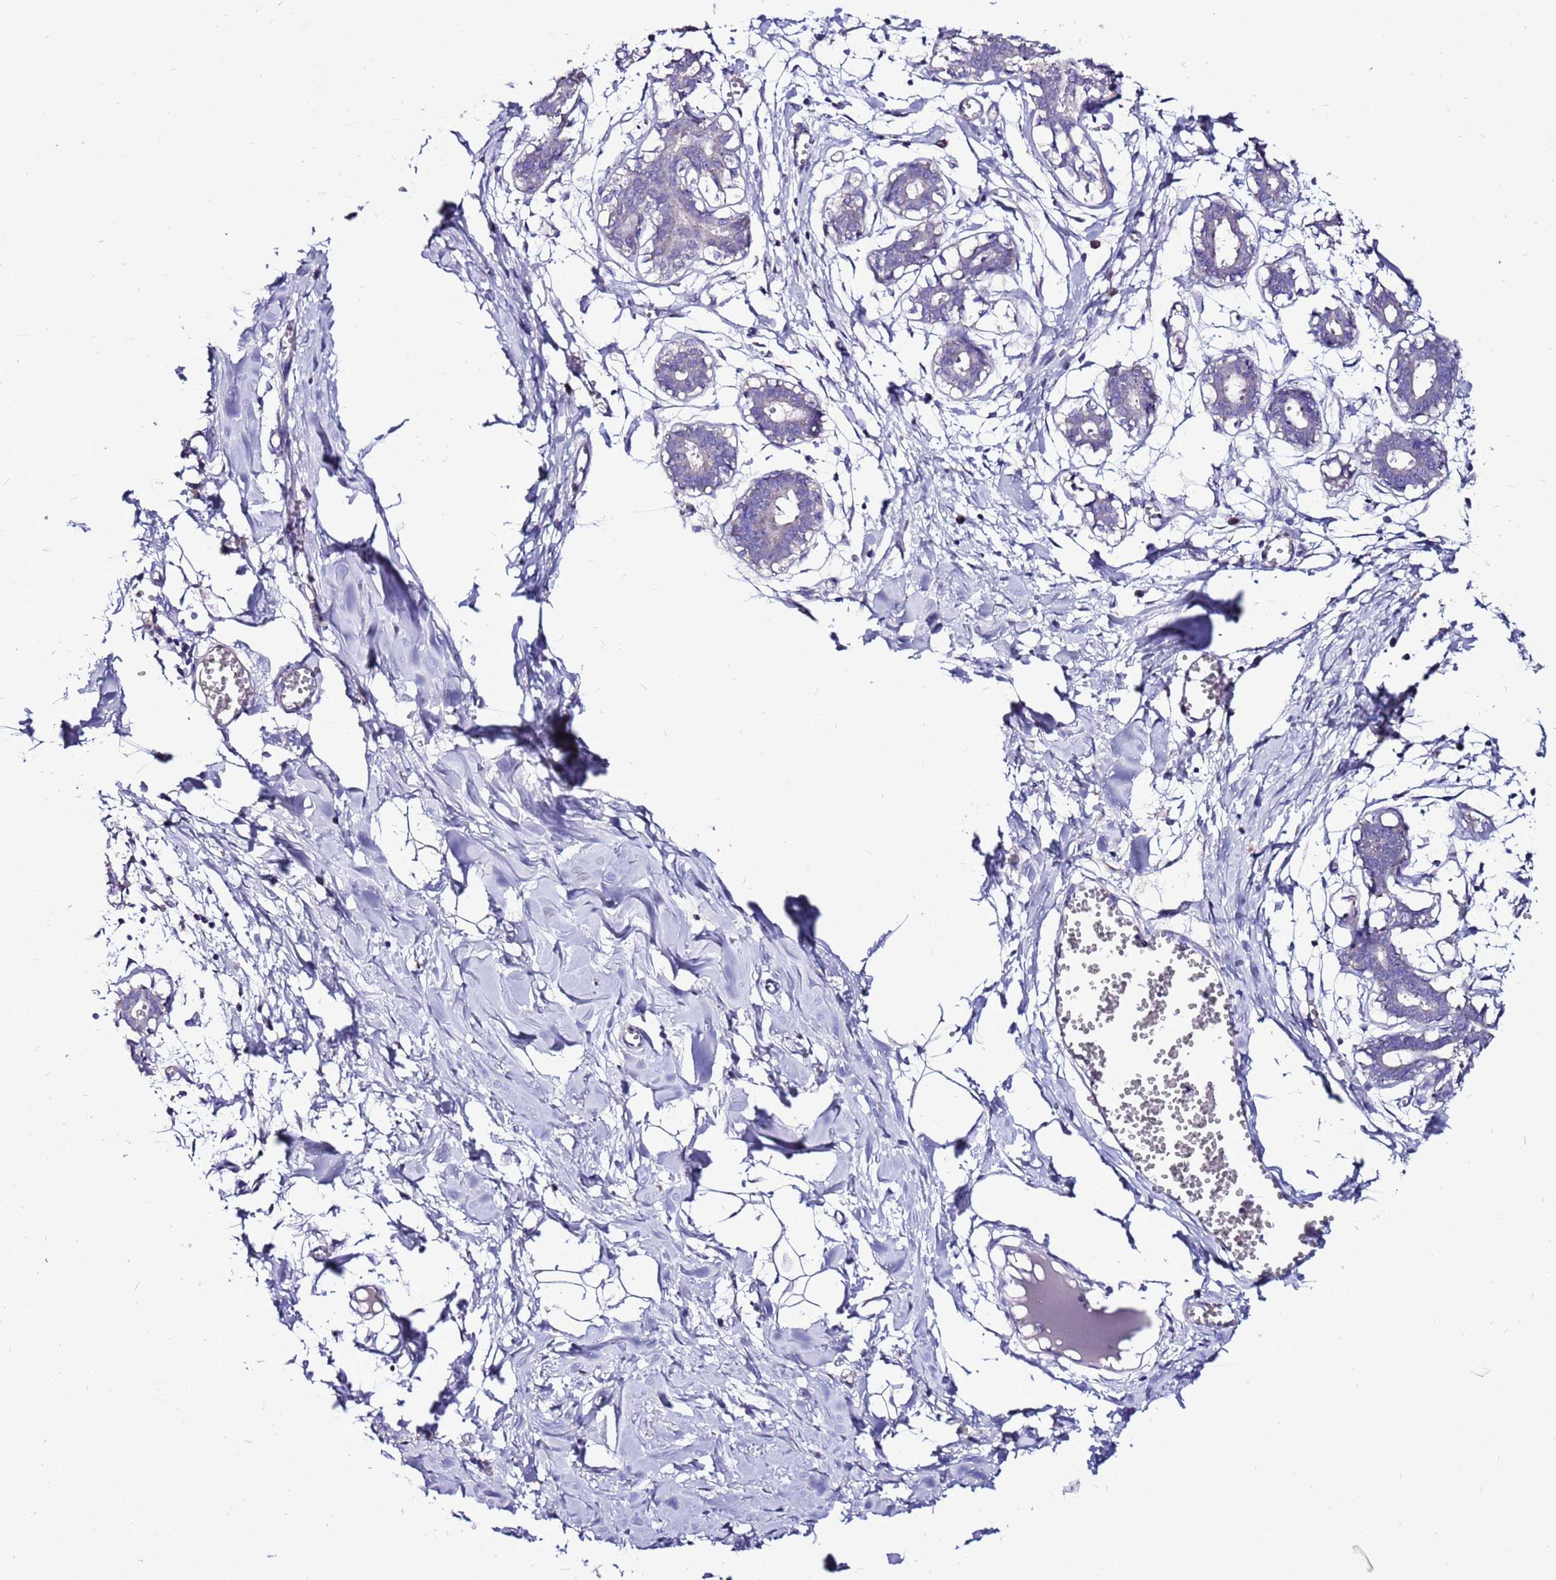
{"staining": {"intensity": "negative", "quantity": "none", "location": "none"}, "tissue": "breast", "cell_type": "Adipocytes", "image_type": "normal", "snomed": [{"axis": "morphology", "description": "Normal tissue, NOS"}, {"axis": "topography", "description": "Breast"}], "caption": "High magnification brightfield microscopy of benign breast stained with DAB (3,3'-diaminobenzidine) (brown) and counterstained with hematoxylin (blue): adipocytes show no significant expression.", "gene": "TMEM106C", "patient": {"sex": "female", "age": 27}}